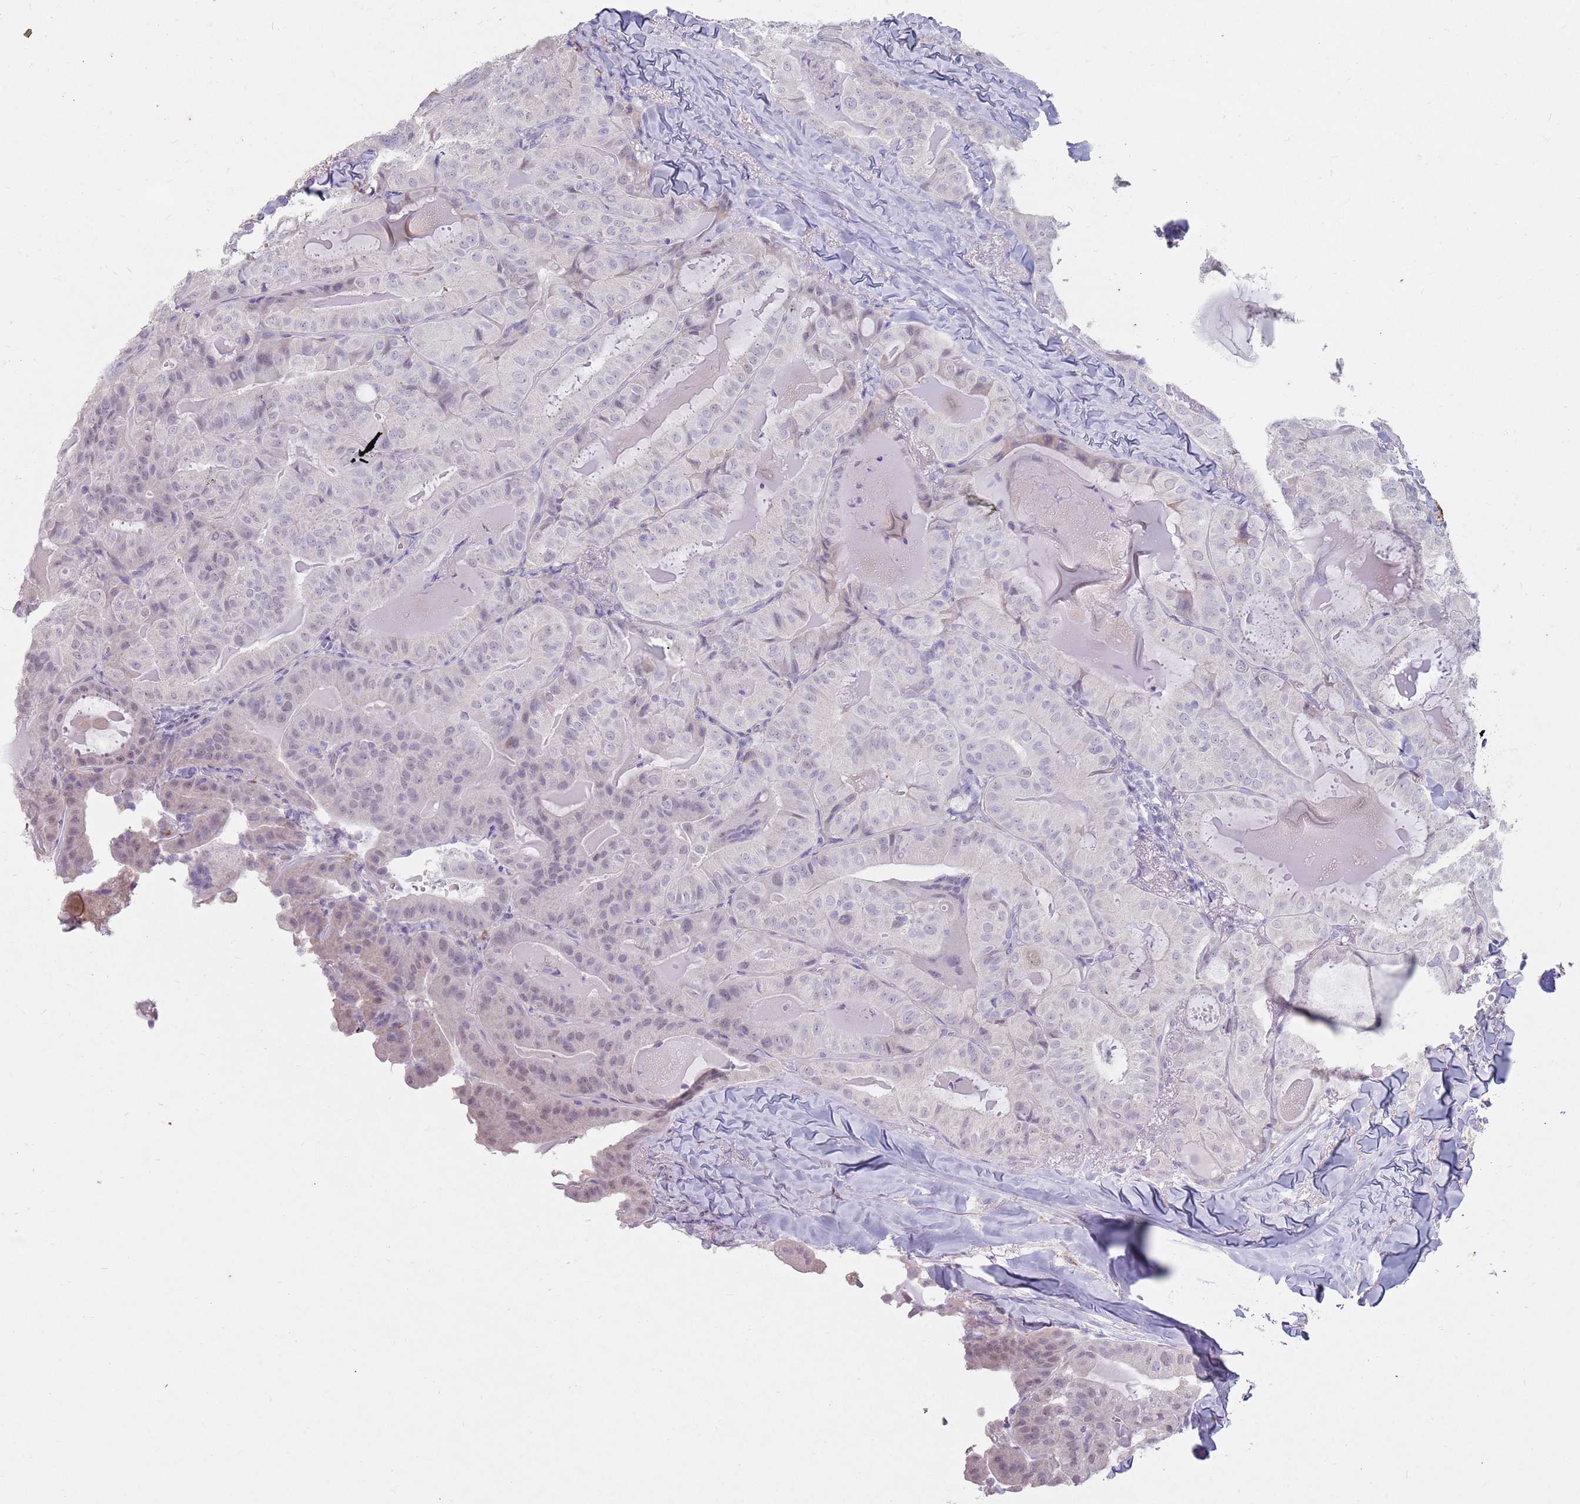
{"staining": {"intensity": "negative", "quantity": "none", "location": "none"}, "tissue": "thyroid cancer", "cell_type": "Tumor cells", "image_type": "cancer", "snomed": [{"axis": "morphology", "description": "Papillary adenocarcinoma, NOS"}, {"axis": "topography", "description": "Thyroid gland"}], "caption": "There is no significant positivity in tumor cells of thyroid cancer (papillary adenocarcinoma).", "gene": "DXO", "patient": {"sex": "female", "age": 68}}